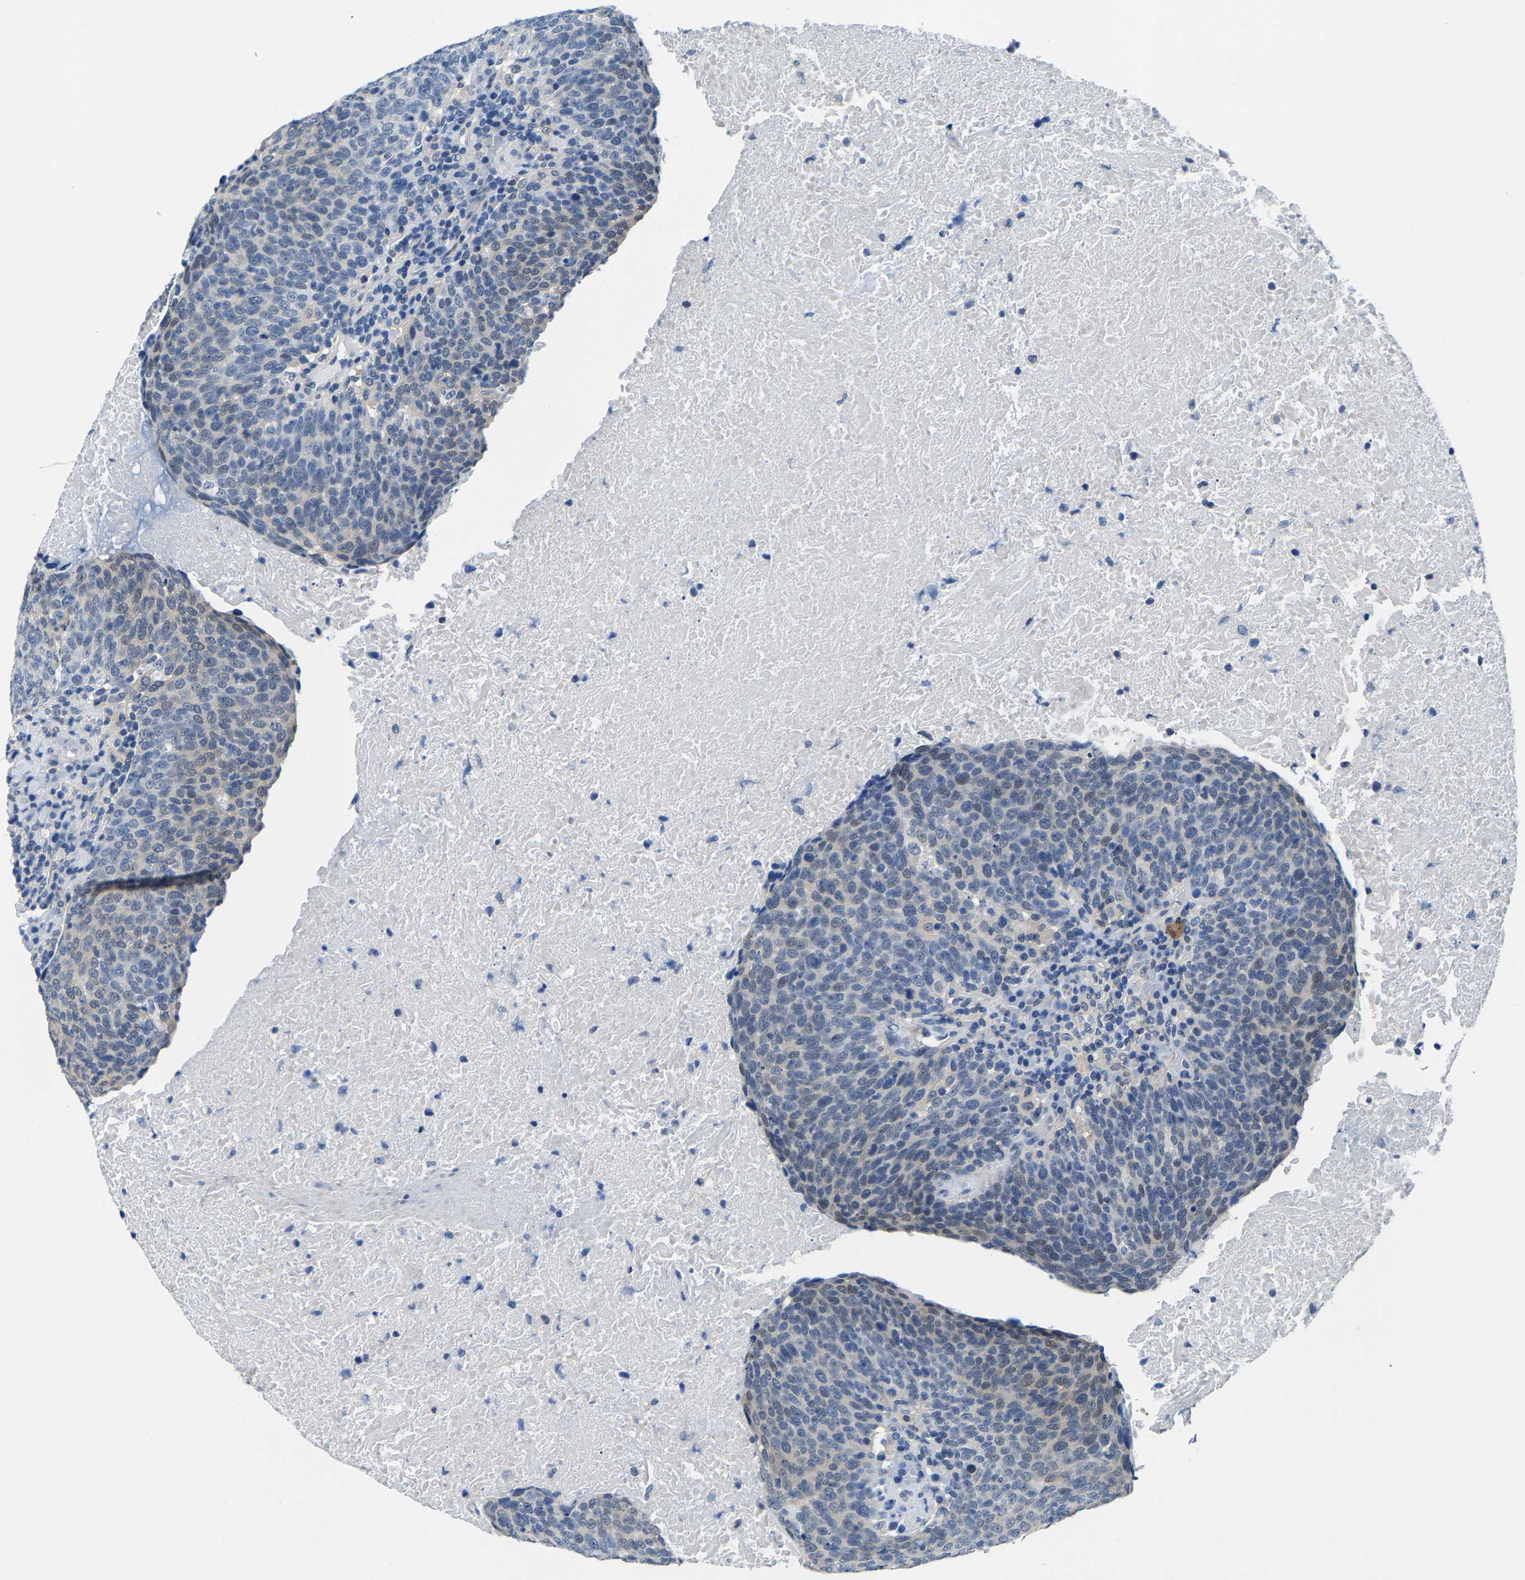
{"staining": {"intensity": "weak", "quantity": "<25%", "location": "cytoplasmic/membranous"}, "tissue": "head and neck cancer", "cell_type": "Tumor cells", "image_type": "cancer", "snomed": [{"axis": "morphology", "description": "Squamous cell carcinoma, NOS"}, {"axis": "morphology", "description": "Squamous cell carcinoma, metastatic, NOS"}, {"axis": "topography", "description": "Lymph node"}, {"axis": "topography", "description": "Head-Neck"}], "caption": "This micrograph is of head and neck cancer (metastatic squamous cell carcinoma) stained with immunohistochemistry (IHC) to label a protein in brown with the nuclei are counter-stained blue. There is no positivity in tumor cells. Brightfield microscopy of immunohistochemistry (IHC) stained with DAB (3,3'-diaminobenzidine) (brown) and hematoxylin (blue), captured at high magnification.", "gene": "SSH3", "patient": {"sex": "male", "age": 62}}